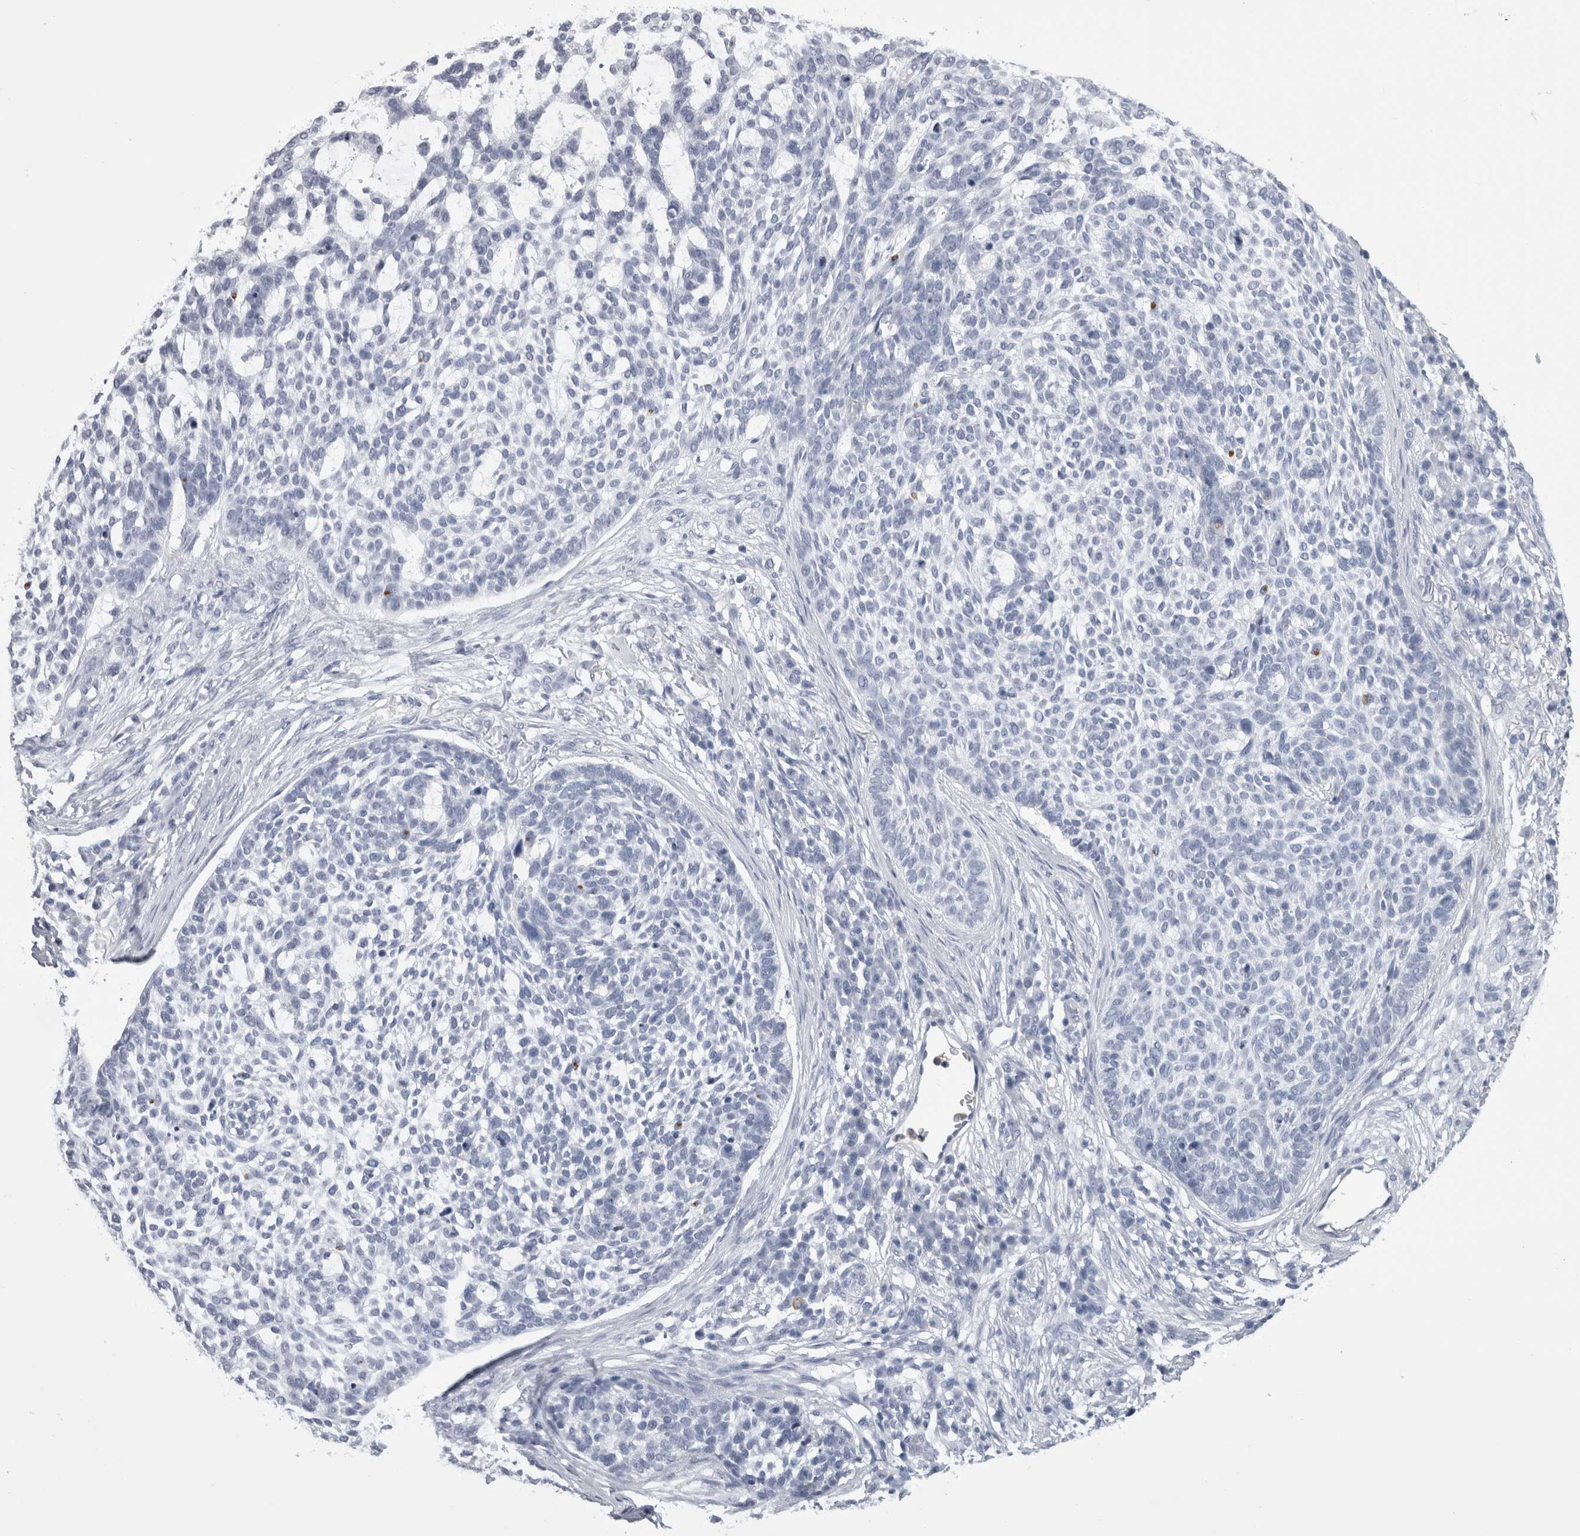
{"staining": {"intensity": "negative", "quantity": "none", "location": "none"}, "tissue": "skin cancer", "cell_type": "Tumor cells", "image_type": "cancer", "snomed": [{"axis": "morphology", "description": "Basal cell carcinoma"}, {"axis": "topography", "description": "Skin"}], "caption": "An immunohistochemistry micrograph of skin basal cell carcinoma is shown. There is no staining in tumor cells of skin basal cell carcinoma.", "gene": "ALDH8A1", "patient": {"sex": "female", "age": 64}}